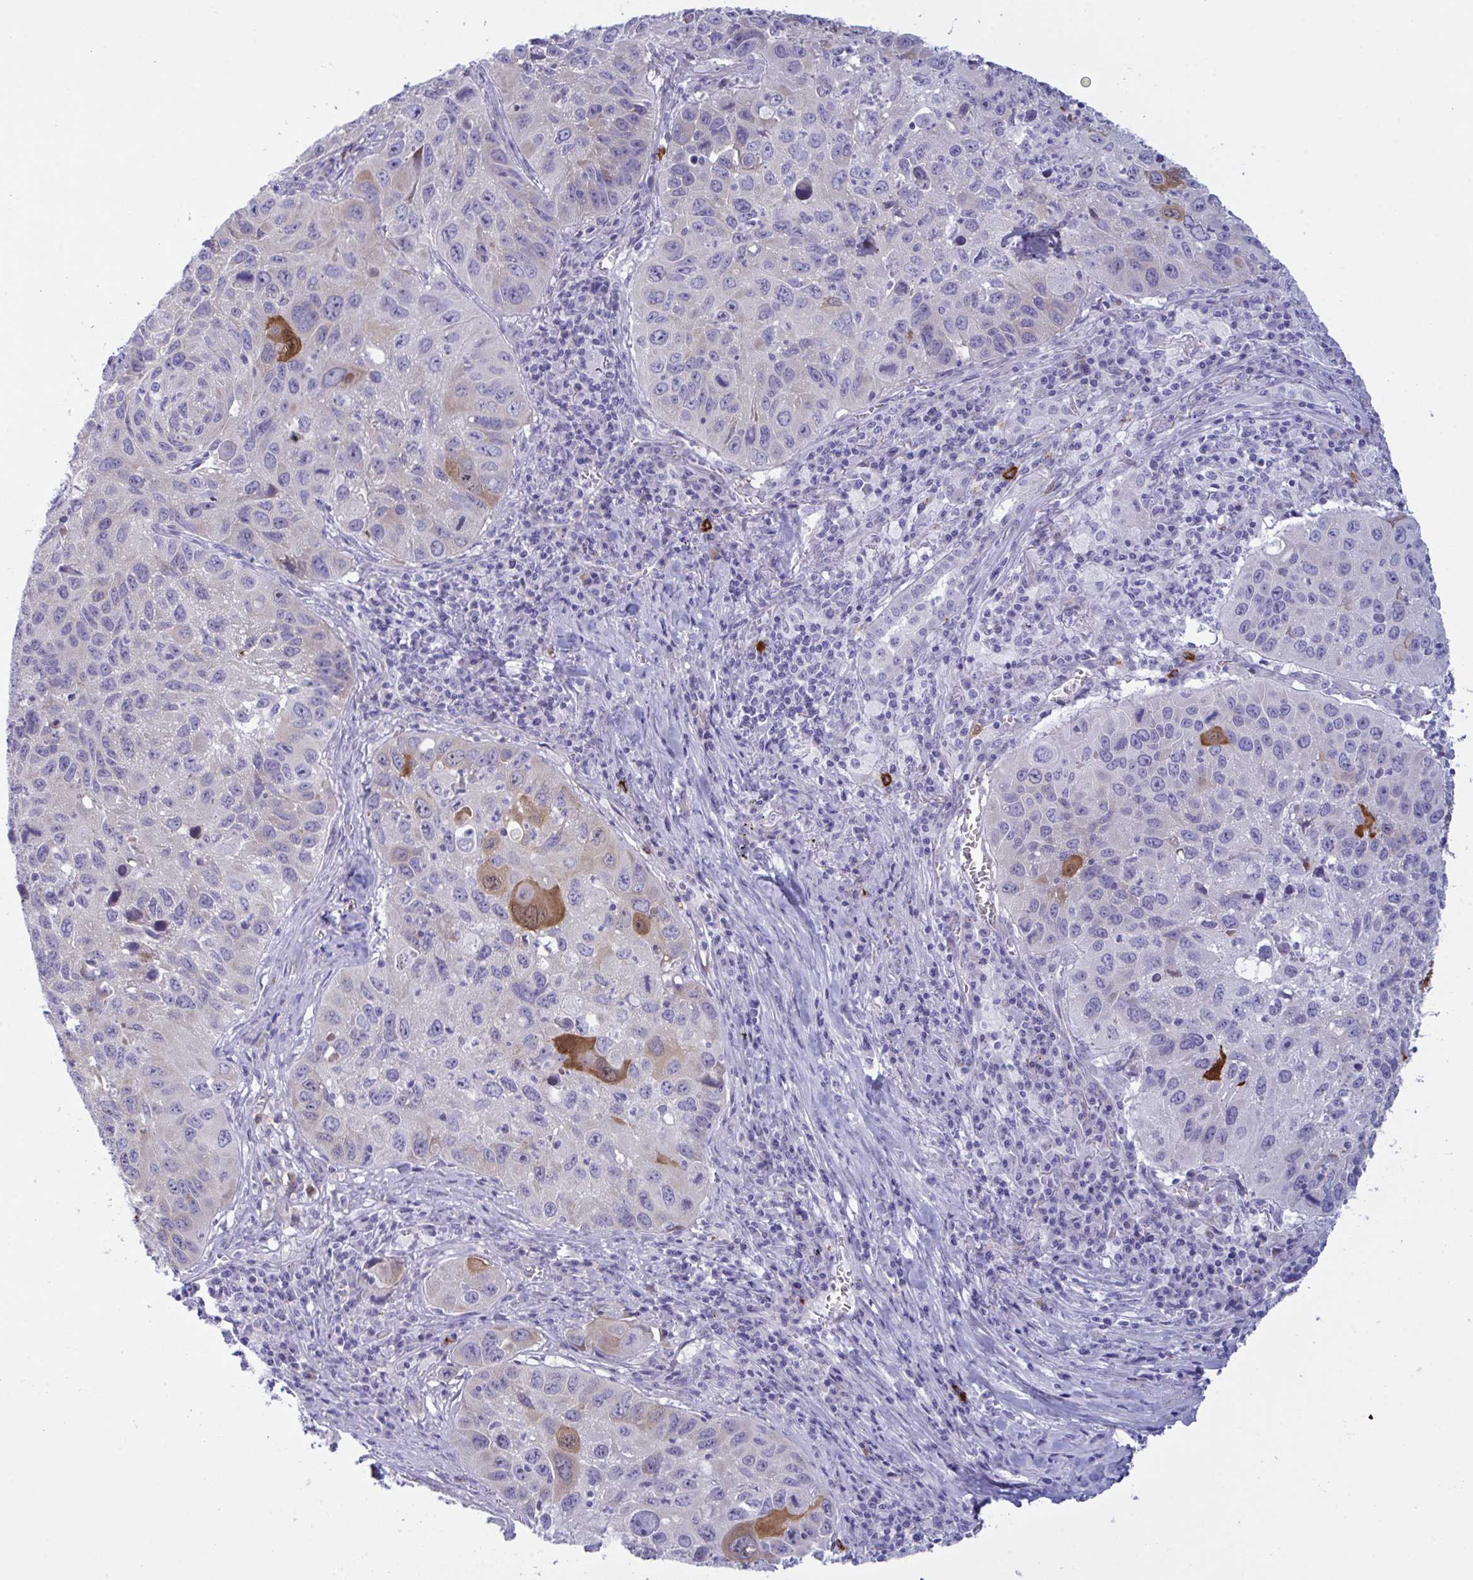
{"staining": {"intensity": "moderate", "quantity": "<25%", "location": "cytoplasmic/membranous,nuclear"}, "tissue": "lung cancer", "cell_type": "Tumor cells", "image_type": "cancer", "snomed": [{"axis": "morphology", "description": "Squamous cell carcinoma, NOS"}, {"axis": "topography", "description": "Lung"}], "caption": "Immunohistochemistry (IHC) micrograph of lung squamous cell carcinoma stained for a protein (brown), which shows low levels of moderate cytoplasmic/membranous and nuclear positivity in about <25% of tumor cells.", "gene": "ZNF684", "patient": {"sex": "female", "age": 61}}